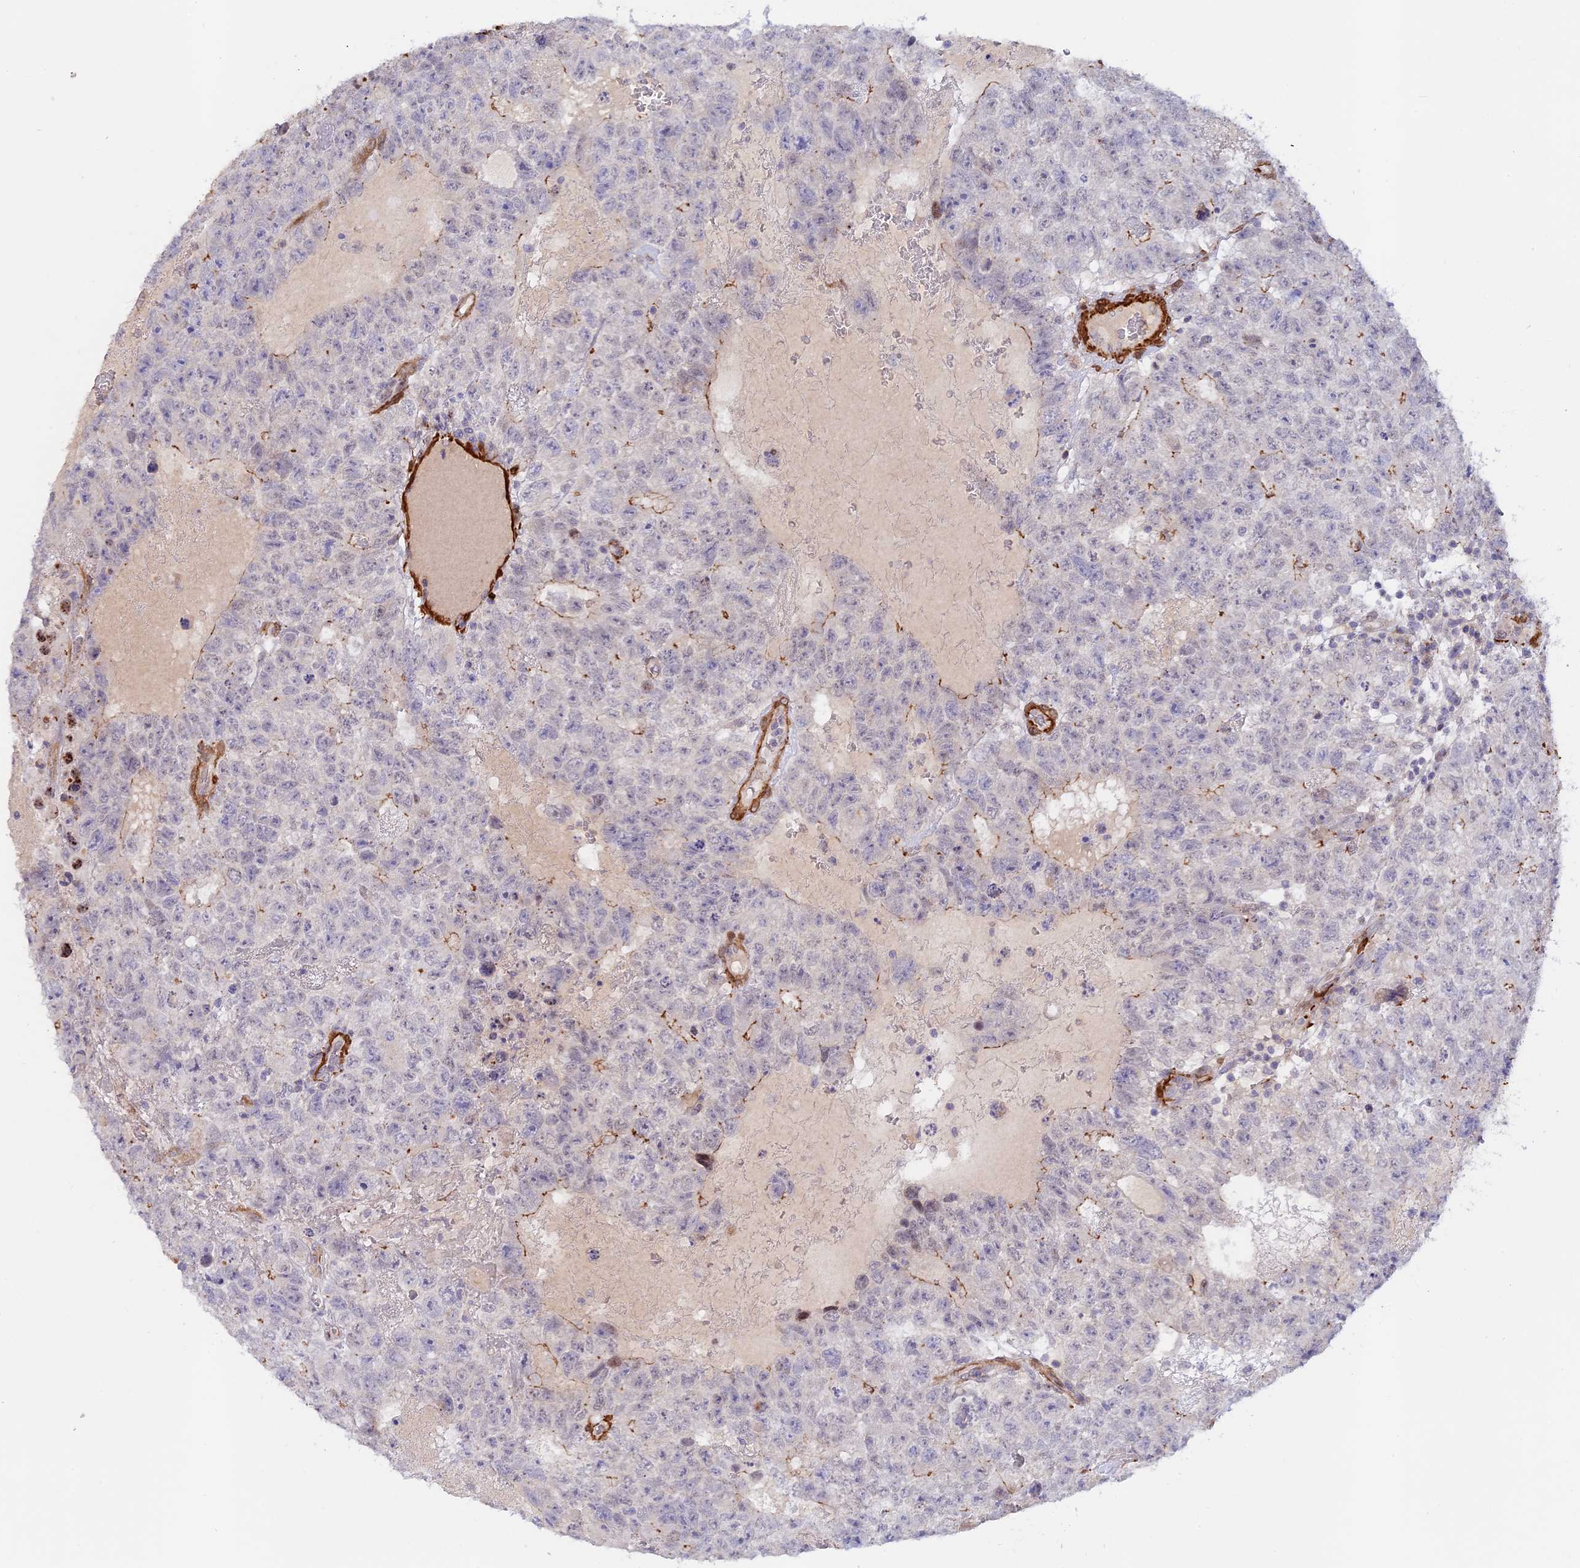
{"staining": {"intensity": "negative", "quantity": "none", "location": "none"}, "tissue": "testis cancer", "cell_type": "Tumor cells", "image_type": "cancer", "snomed": [{"axis": "morphology", "description": "Carcinoma, Embryonal, NOS"}, {"axis": "topography", "description": "Testis"}], "caption": "Tumor cells show no significant staining in embryonal carcinoma (testis).", "gene": "CCDC154", "patient": {"sex": "male", "age": 26}}